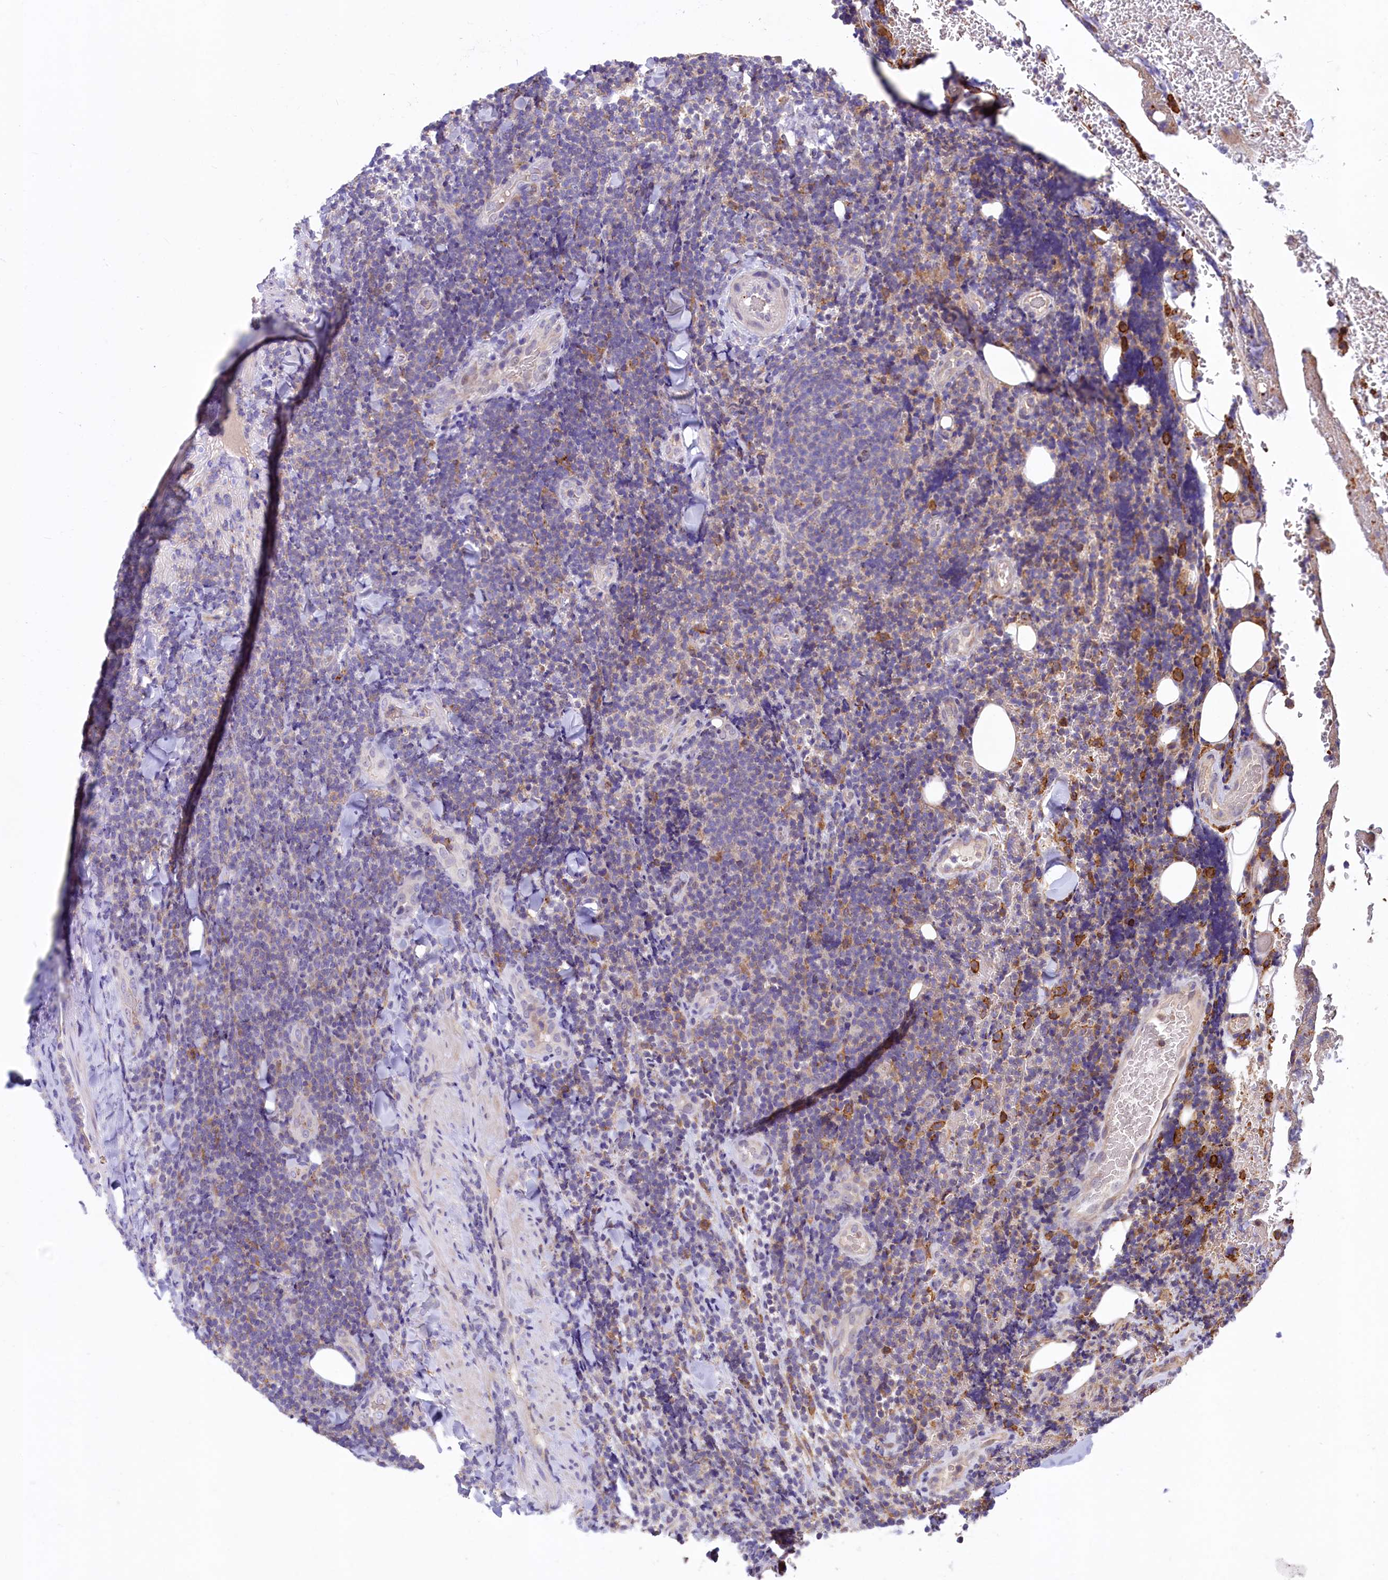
{"staining": {"intensity": "negative", "quantity": "none", "location": "none"}, "tissue": "lymphoma", "cell_type": "Tumor cells", "image_type": "cancer", "snomed": [{"axis": "morphology", "description": "Malignant lymphoma, non-Hodgkin's type, Low grade"}, {"axis": "topography", "description": "Lymph node"}], "caption": "Tumor cells are negative for brown protein staining in lymphoma.", "gene": "HPS6", "patient": {"sex": "male", "age": 66}}